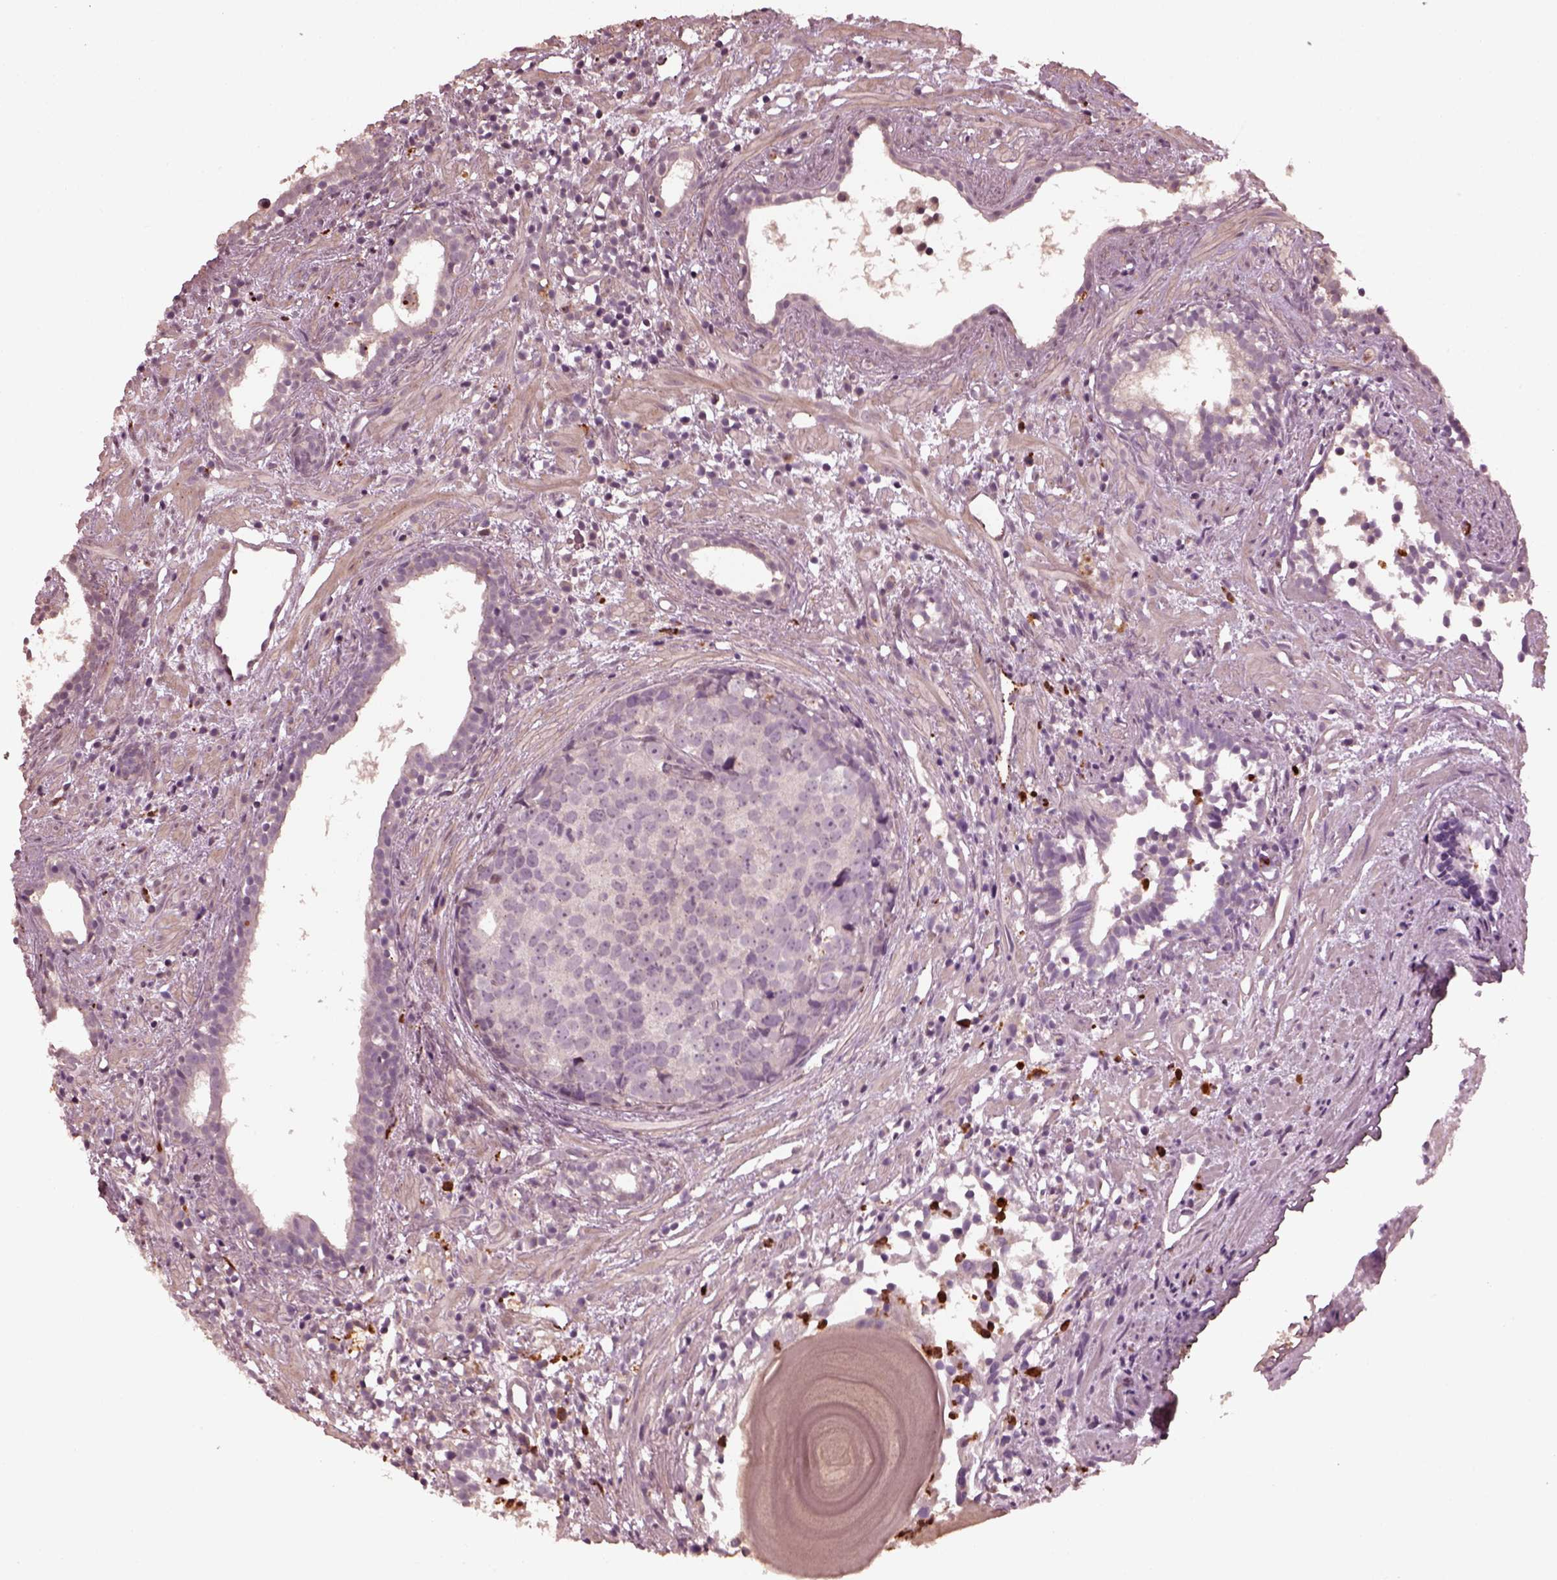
{"staining": {"intensity": "negative", "quantity": "none", "location": "none"}, "tissue": "prostate cancer", "cell_type": "Tumor cells", "image_type": "cancer", "snomed": [{"axis": "morphology", "description": "Adenocarcinoma, High grade"}, {"axis": "topography", "description": "Prostate"}], "caption": "This is an immunohistochemistry image of human prostate cancer (high-grade adenocarcinoma). There is no expression in tumor cells.", "gene": "RUFY3", "patient": {"sex": "male", "age": 83}}